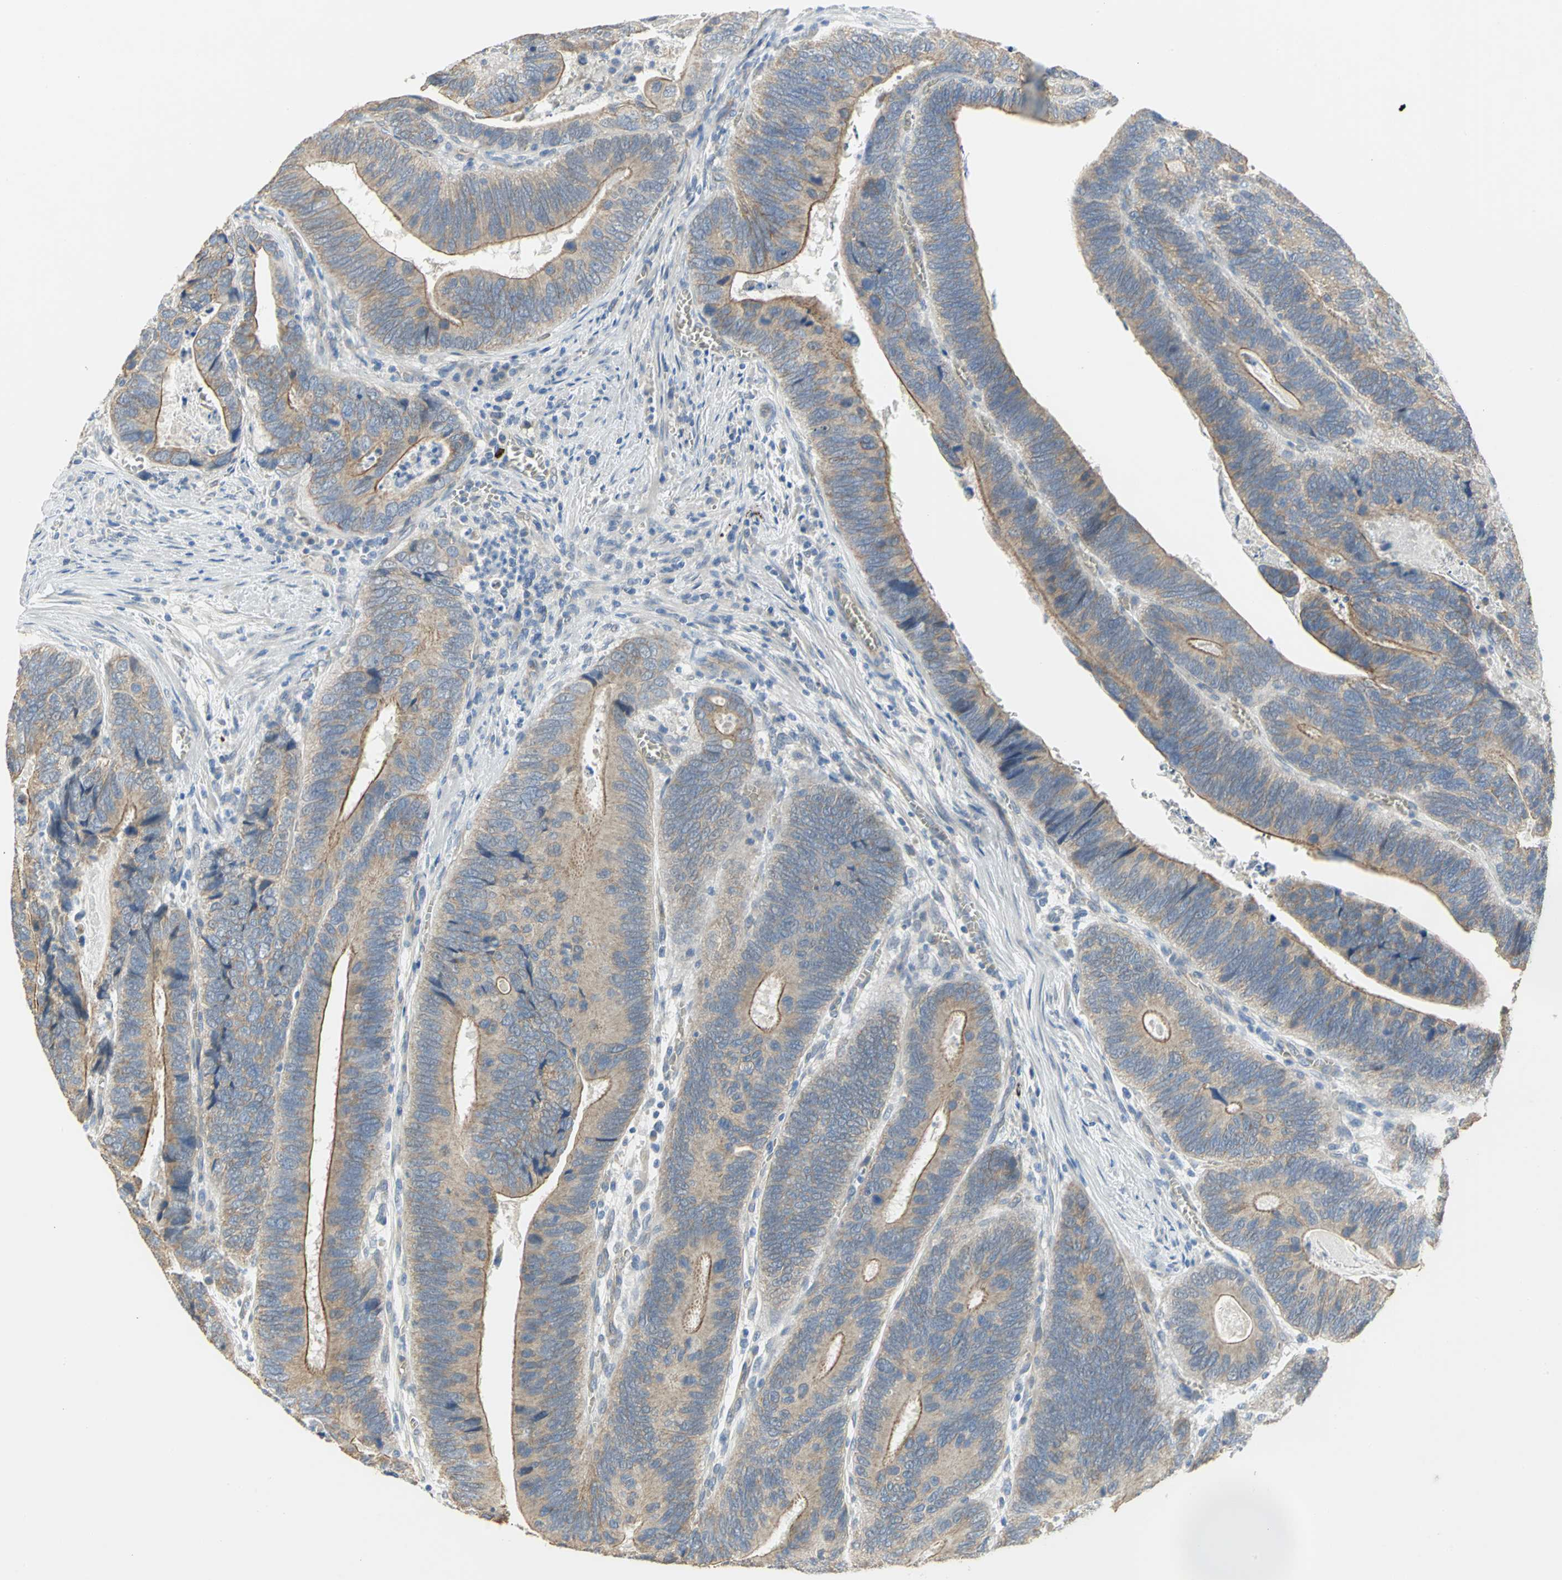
{"staining": {"intensity": "moderate", "quantity": ">75%", "location": "cytoplasmic/membranous"}, "tissue": "colorectal cancer", "cell_type": "Tumor cells", "image_type": "cancer", "snomed": [{"axis": "morphology", "description": "Adenocarcinoma, NOS"}, {"axis": "topography", "description": "Colon"}], "caption": "Protein analysis of adenocarcinoma (colorectal) tissue shows moderate cytoplasmic/membranous expression in about >75% of tumor cells. (DAB (3,3'-diaminobenzidine) IHC with brightfield microscopy, high magnification).", "gene": "HTR1F", "patient": {"sex": "male", "age": 72}}